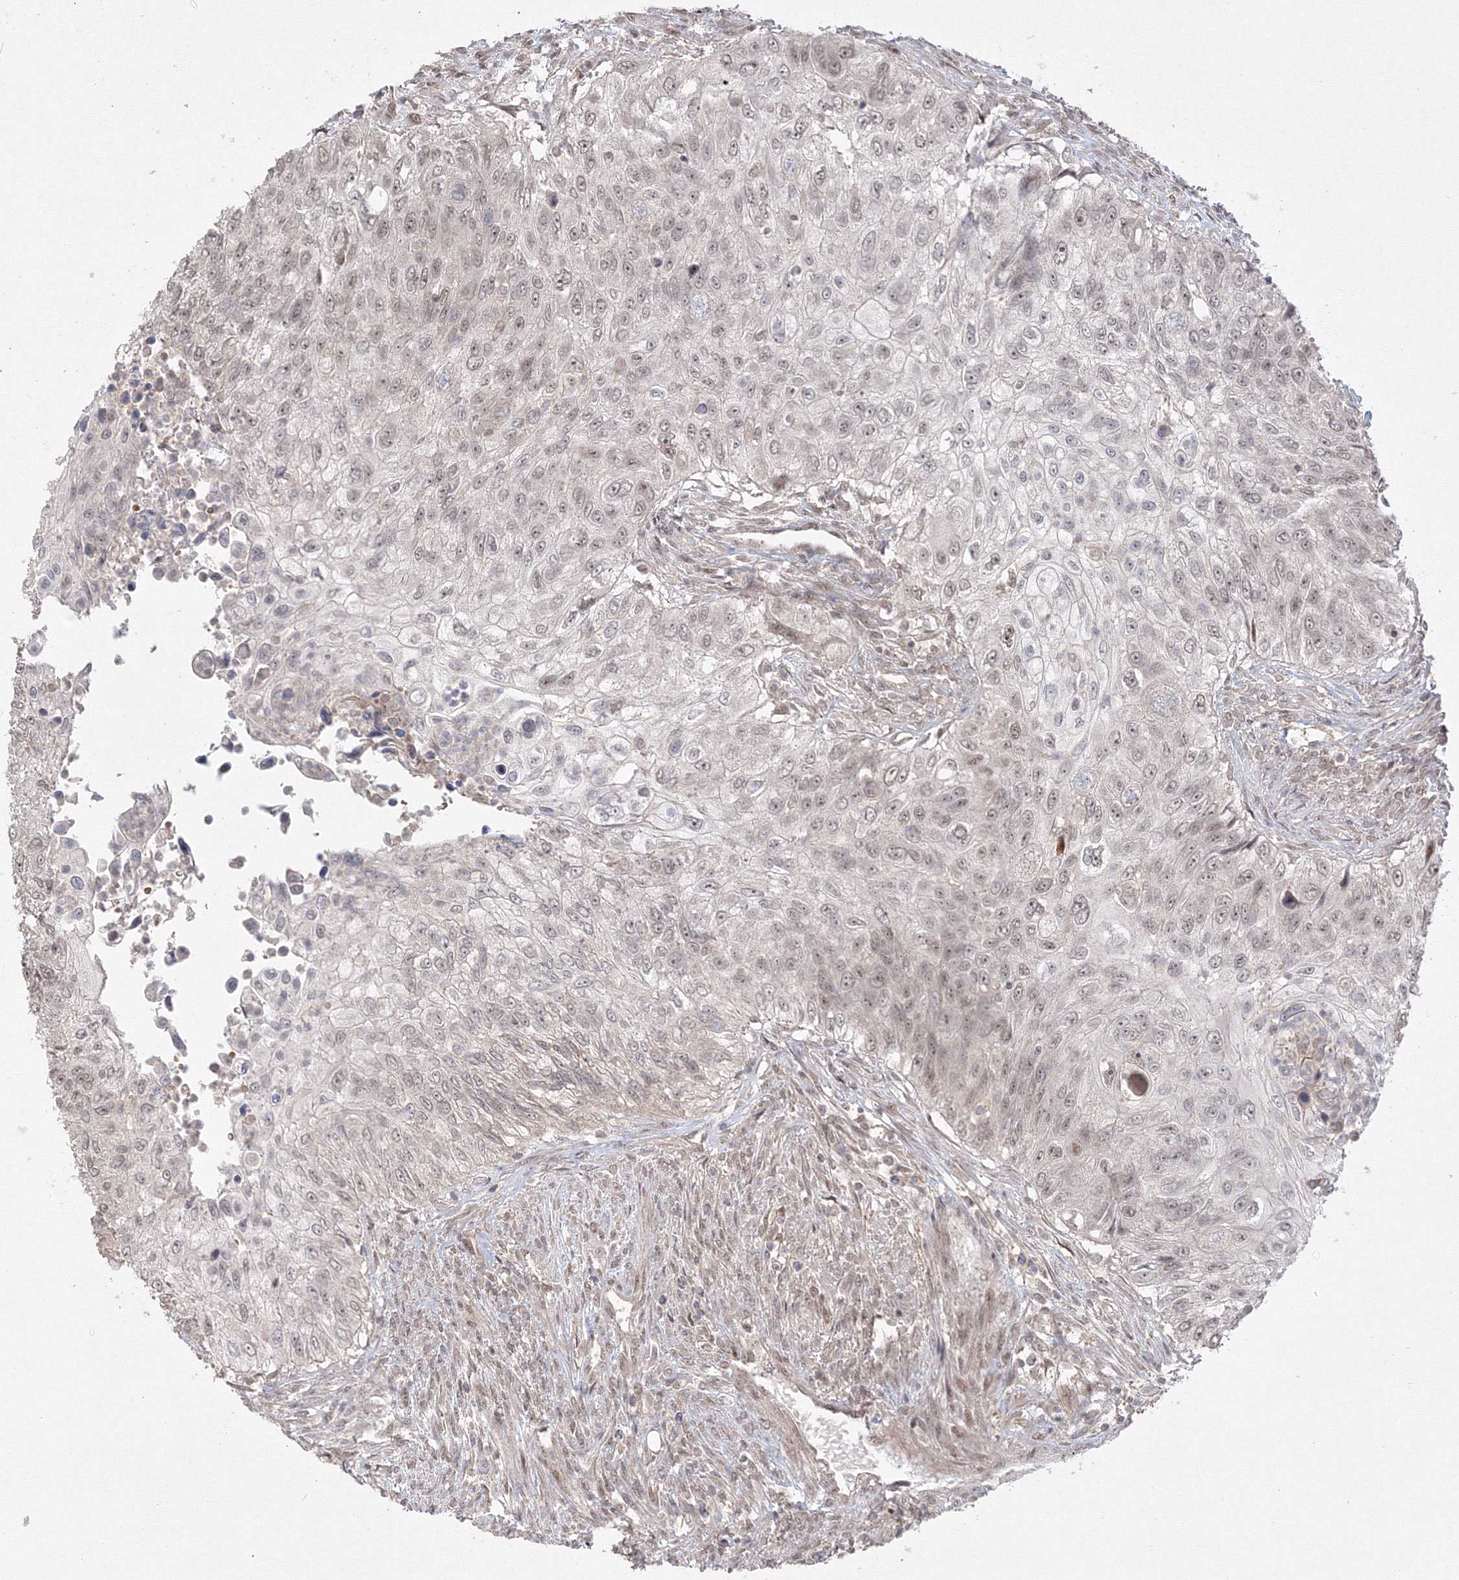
{"staining": {"intensity": "weak", "quantity": "25%-75%", "location": "nuclear"}, "tissue": "urothelial cancer", "cell_type": "Tumor cells", "image_type": "cancer", "snomed": [{"axis": "morphology", "description": "Urothelial carcinoma, High grade"}, {"axis": "topography", "description": "Urinary bladder"}], "caption": "Urothelial cancer tissue shows weak nuclear staining in about 25%-75% of tumor cells, visualized by immunohistochemistry.", "gene": "COPS4", "patient": {"sex": "female", "age": 60}}